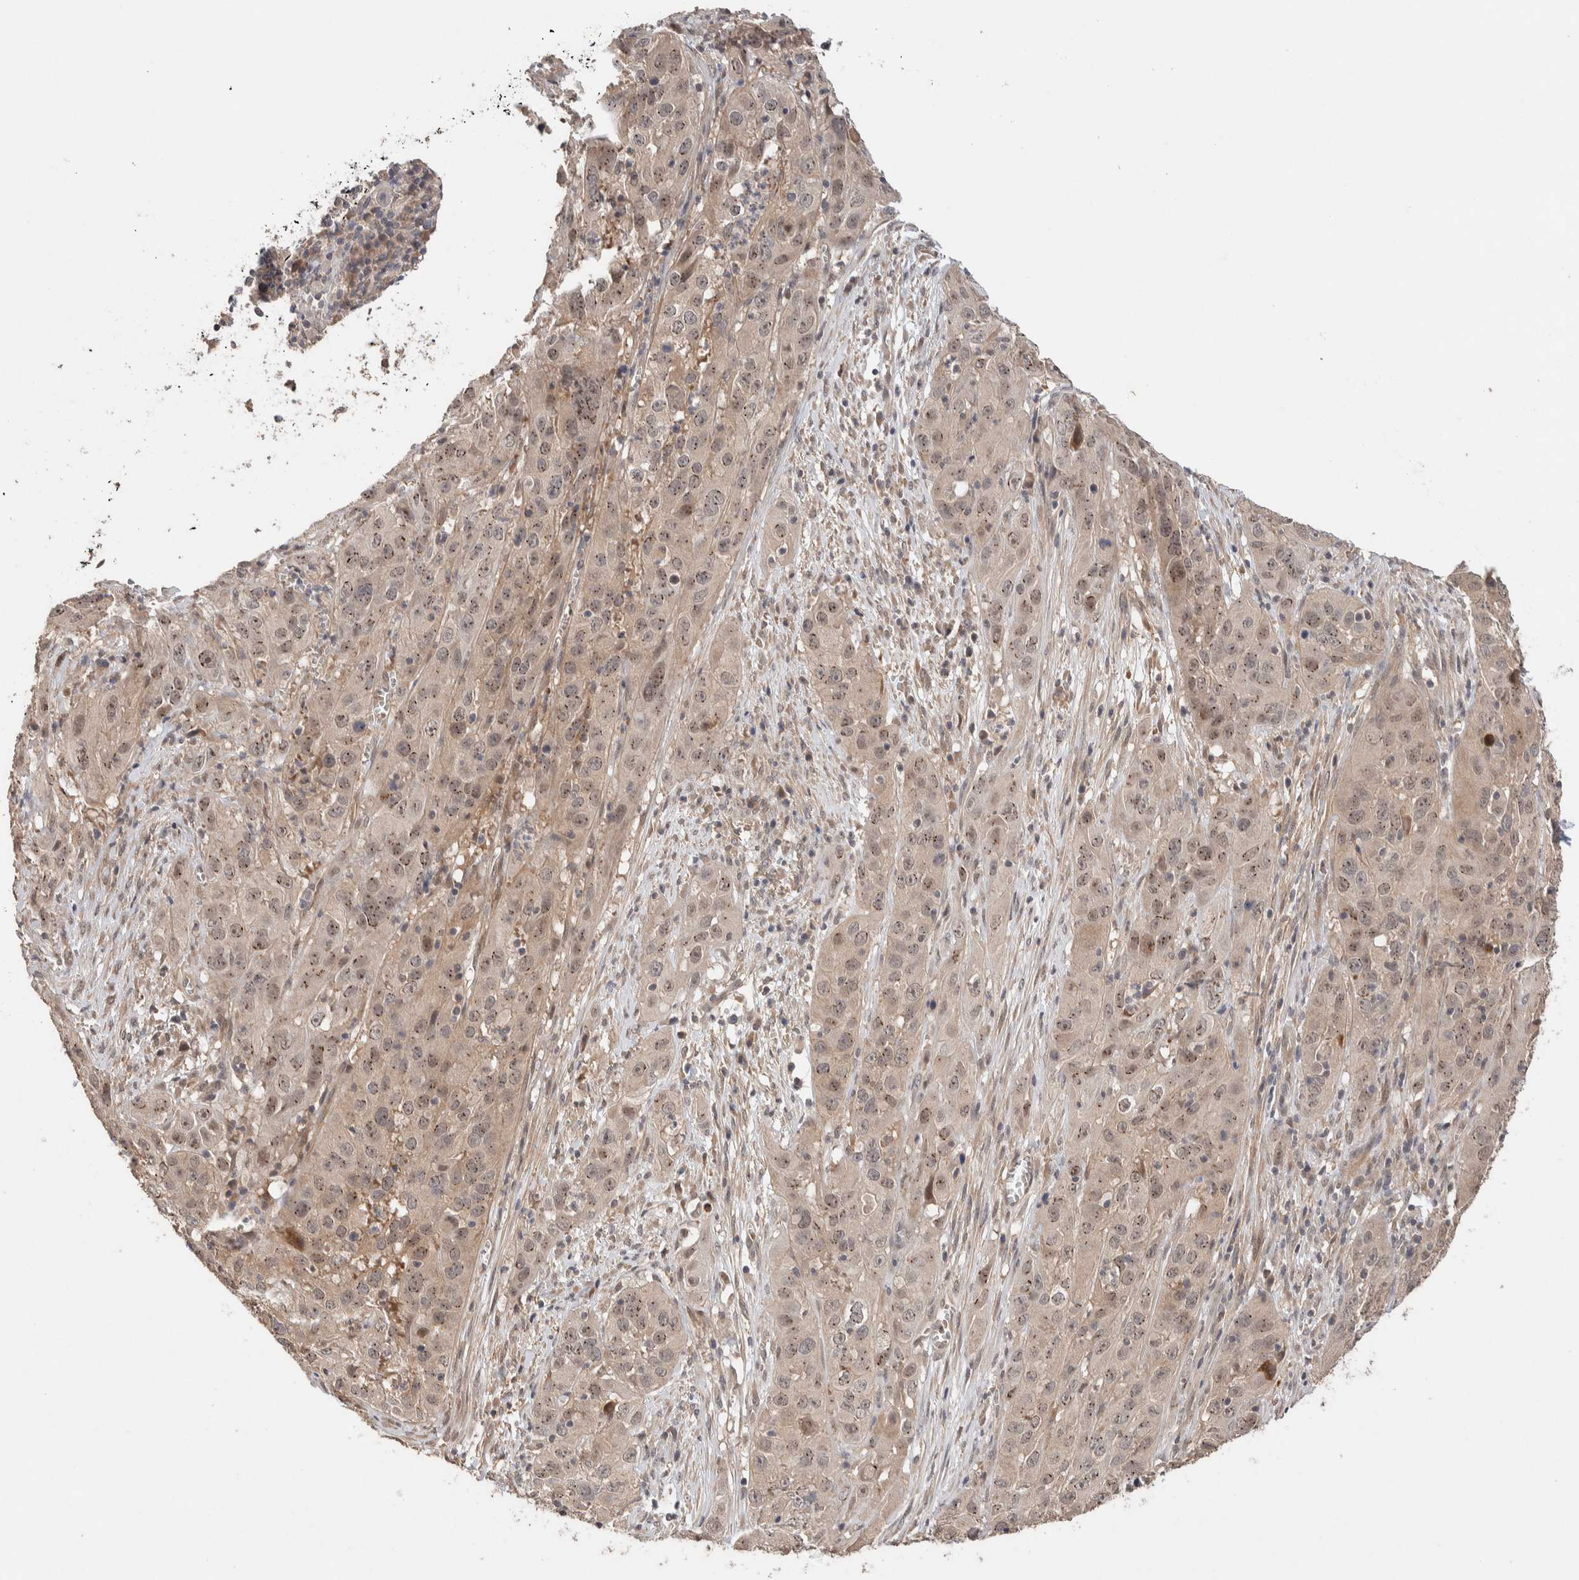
{"staining": {"intensity": "weak", "quantity": ">75%", "location": "cytoplasmic/membranous,nuclear"}, "tissue": "cervical cancer", "cell_type": "Tumor cells", "image_type": "cancer", "snomed": [{"axis": "morphology", "description": "Squamous cell carcinoma, NOS"}, {"axis": "topography", "description": "Cervix"}], "caption": "Immunohistochemical staining of squamous cell carcinoma (cervical) reveals low levels of weak cytoplasmic/membranous and nuclear expression in about >75% of tumor cells.", "gene": "CASK", "patient": {"sex": "female", "age": 32}}